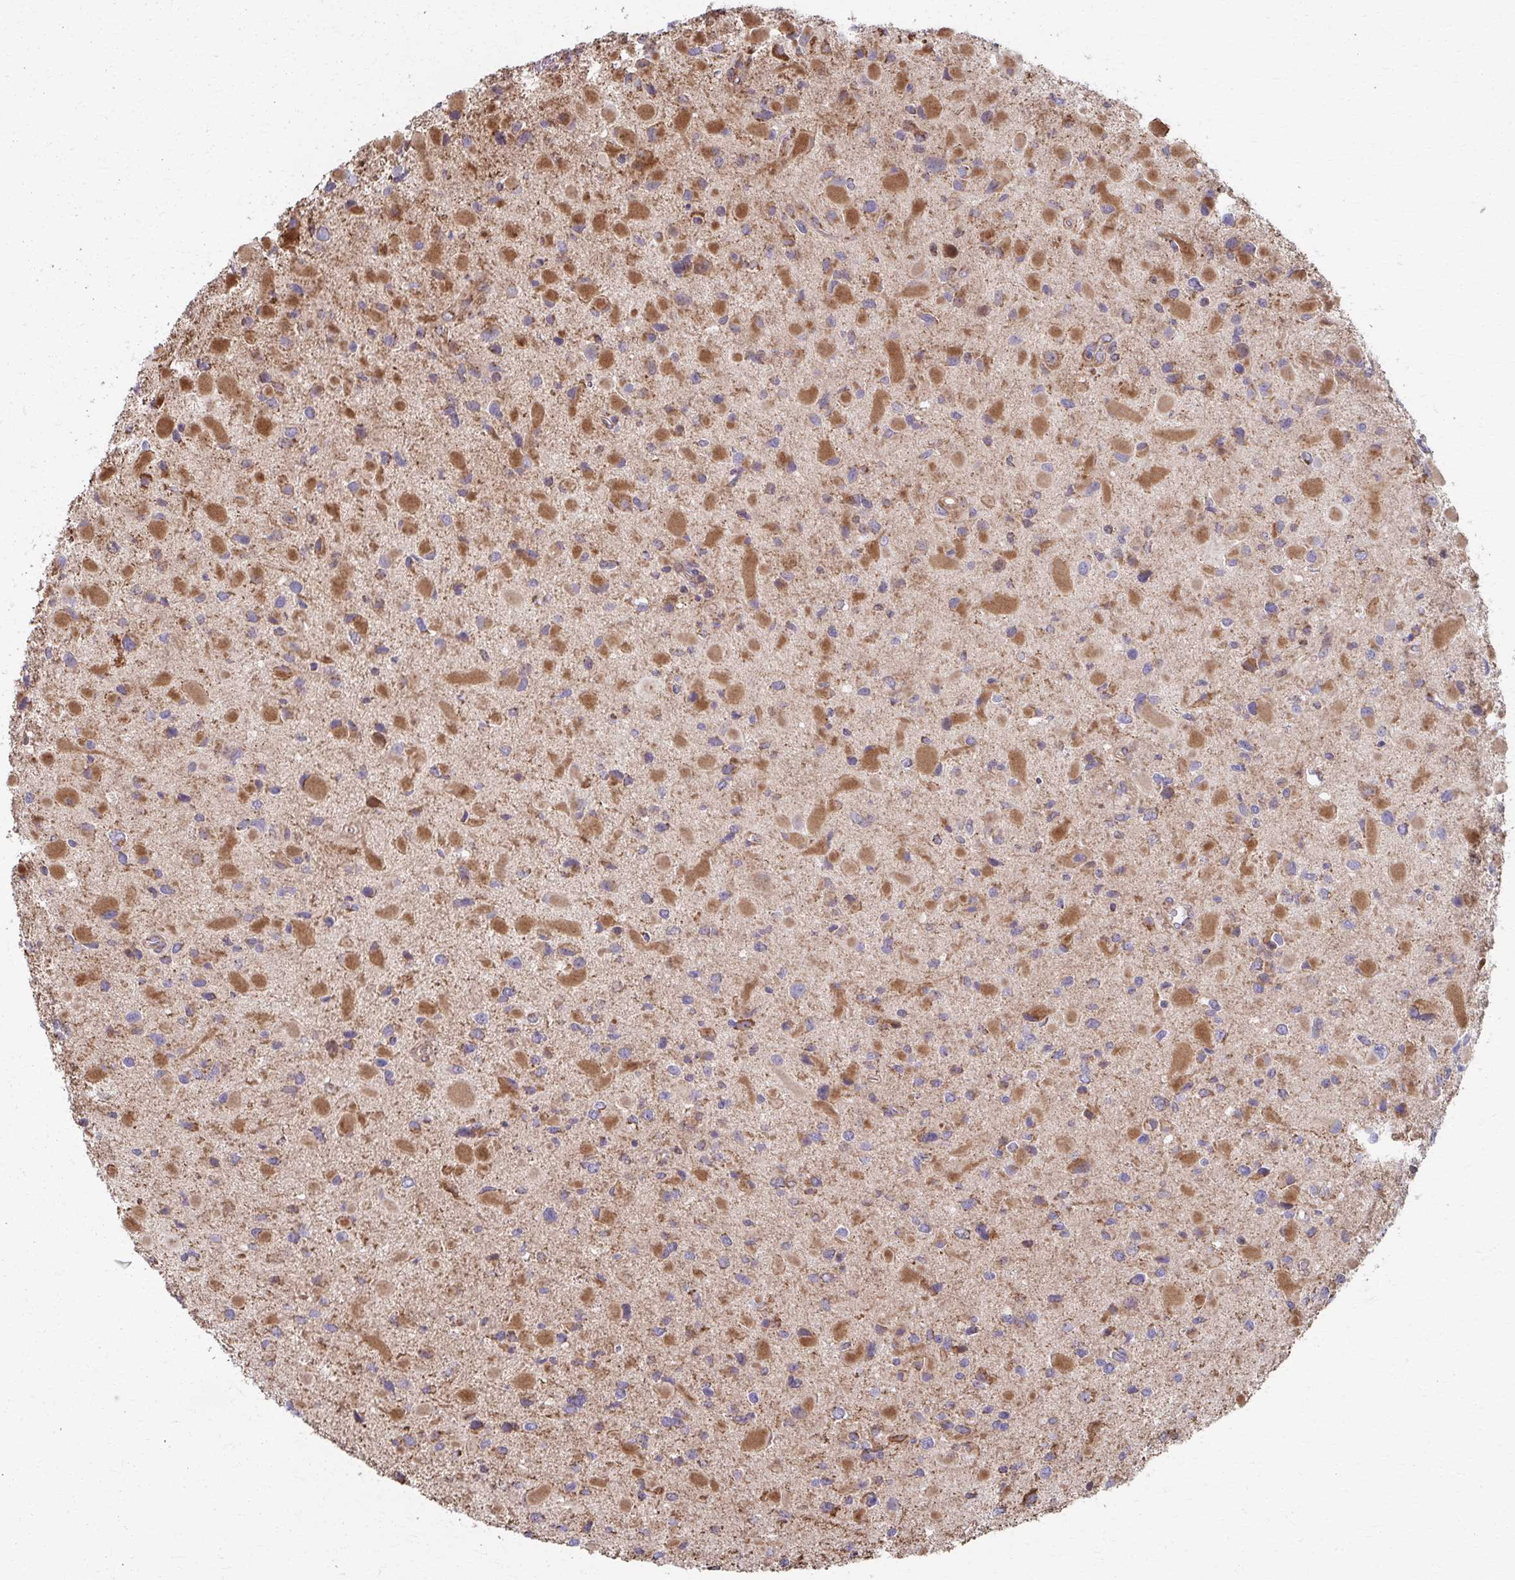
{"staining": {"intensity": "moderate", "quantity": "25%-75%", "location": "cytoplasmic/membranous"}, "tissue": "glioma", "cell_type": "Tumor cells", "image_type": "cancer", "snomed": [{"axis": "morphology", "description": "Glioma, malignant, Low grade"}, {"axis": "topography", "description": "Brain"}], "caption": "This photomicrograph exhibits glioma stained with IHC to label a protein in brown. The cytoplasmic/membranous of tumor cells show moderate positivity for the protein. Nuclei are counter-stained blue.", "gene": "SAT1", "patient": {"sex": "female", "age": 32}}